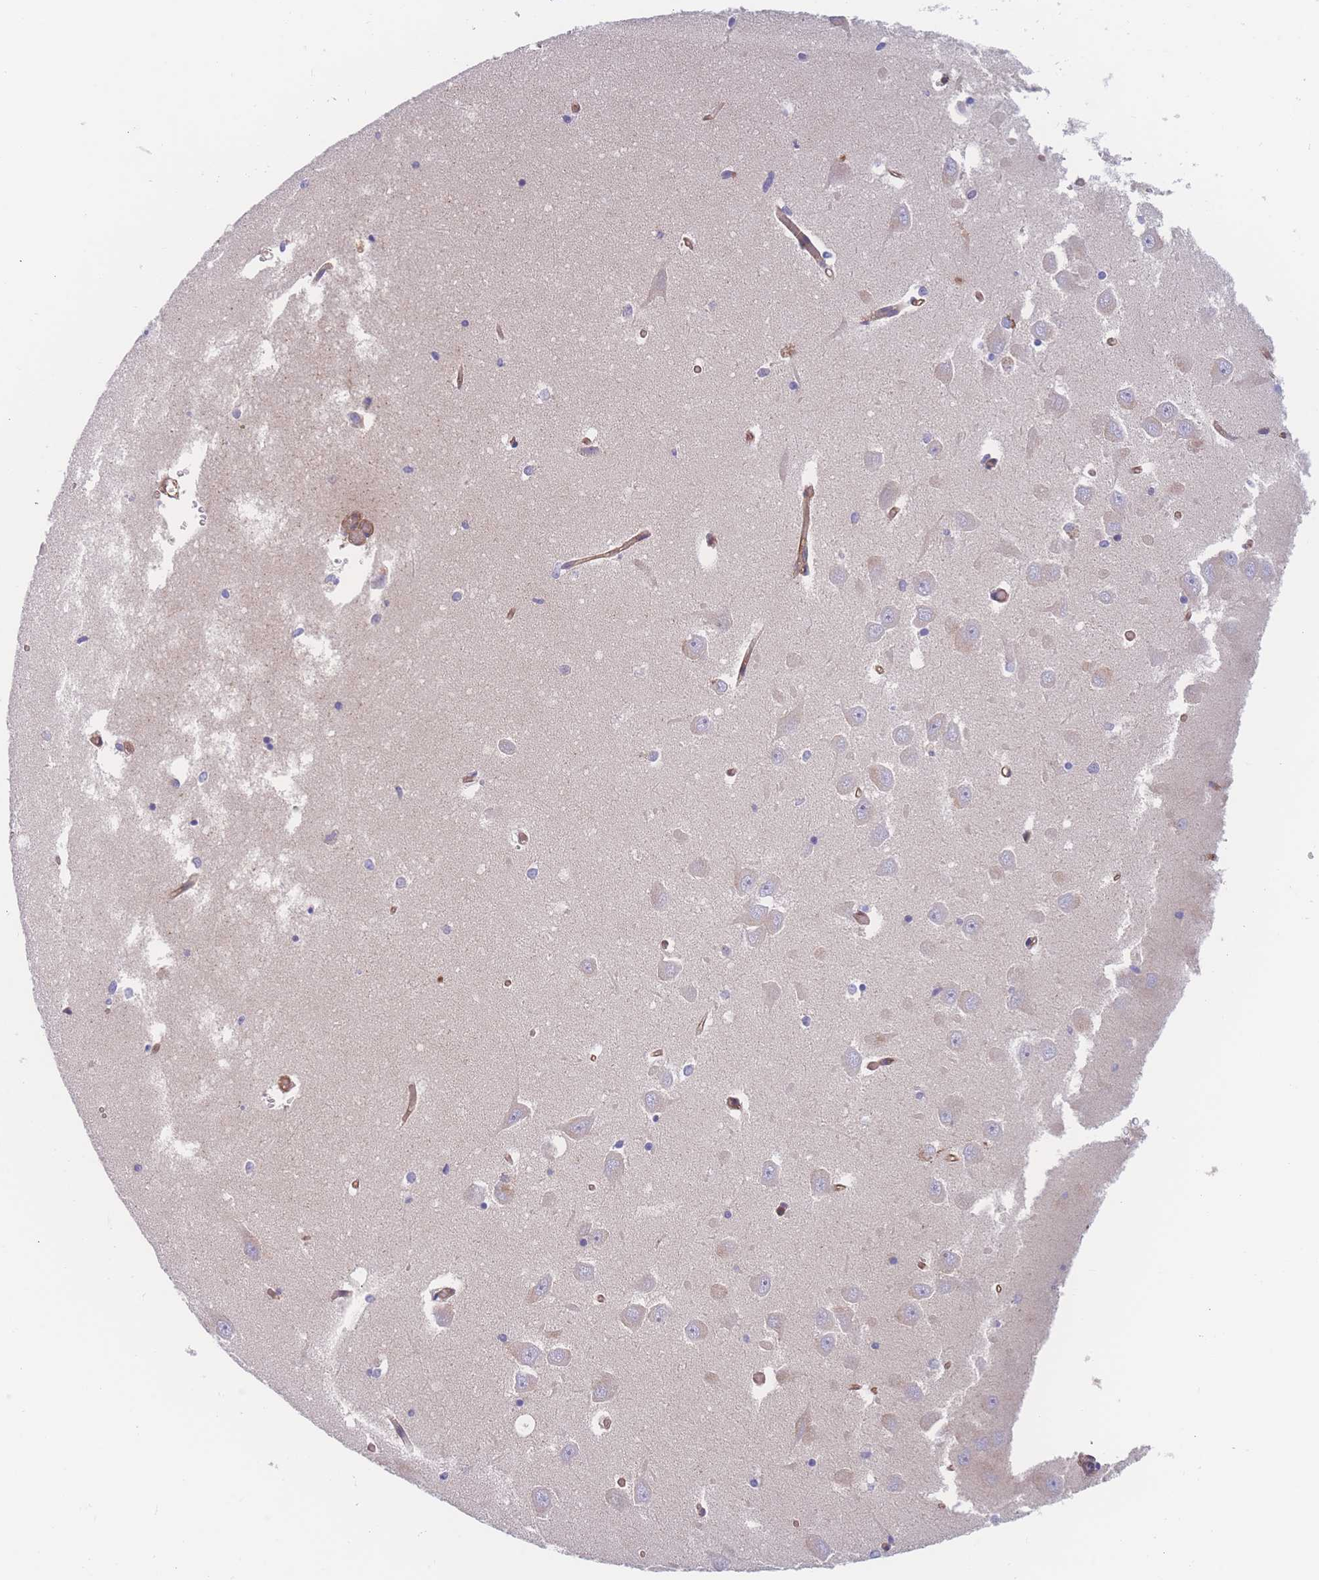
{"staining": {"intensity": "negative", "quantity": "none", "location": "none"}, "tissue": "hippocampus", "cell_type": "Glial cells", "image_type": "normal", "snomed": [{"axis": "morphology", "description": "Normal tissue, NOS"}, {"axis": "topography", "description": "Hippocampus"}], "caption": "Immunohistochemistry (IHC) photomicrograph of unremarkable hippocampus: hippocampus stained with DAB (3,3'-diaminobenzidine) exhibits no significant protein positivity in glial cells.", "gene": "CFAP97", "patient": {"sex": "male", "age": 70}}